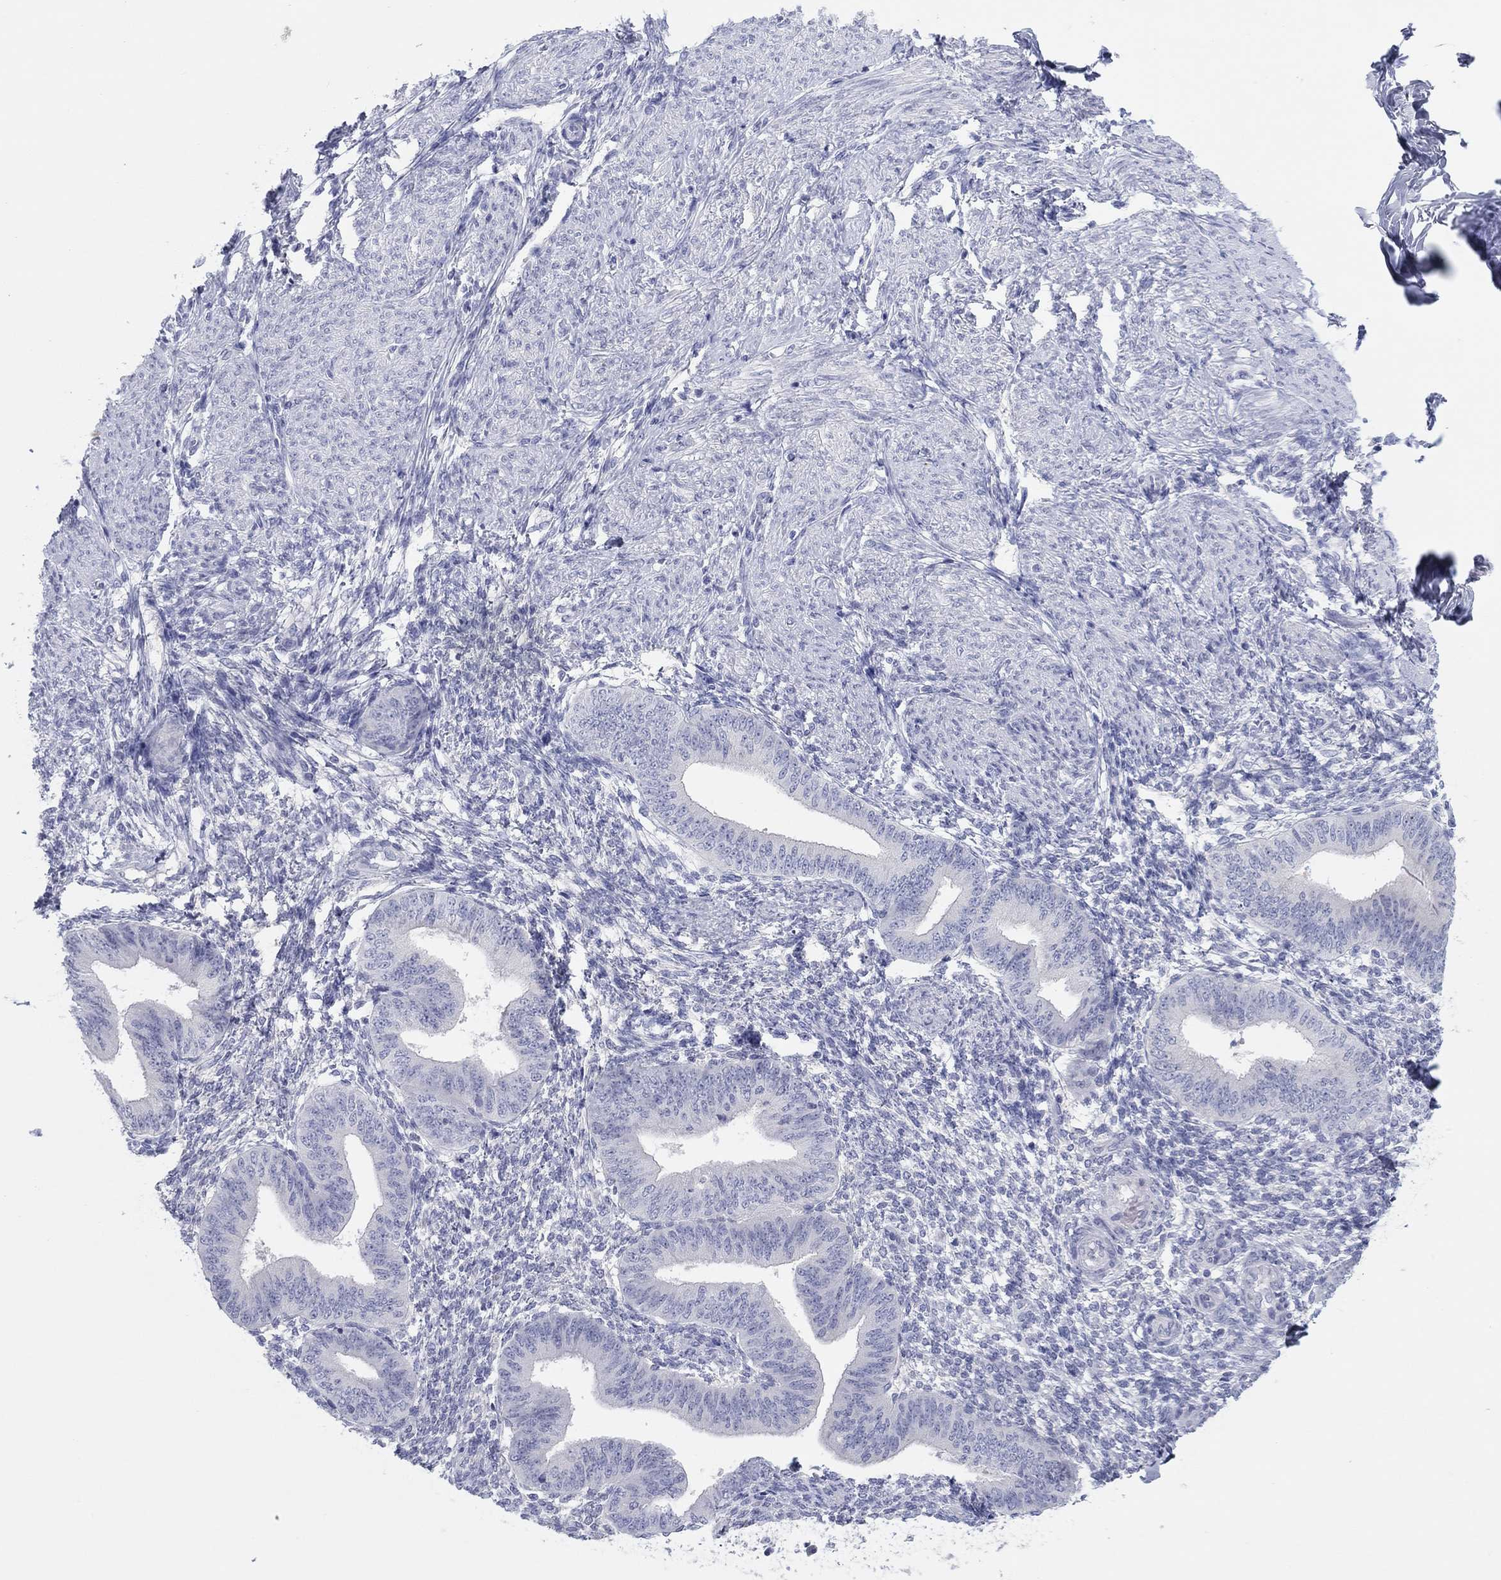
{"staining": {"intensity": "negative", "quantity": "none", "location": "none"}, "tissue": "endometrium", "cell_type": "Cells in endometrial stroma", "image_type": "normal", "snomed": [{"axis": "morphology", "description": "Normal tissue, NOS"}, {"axis": "topography", "description": "Endometrium"}], "caption": "Immunohistochemistry micrograph of benign endometrium: human endometrium stained with DAB (3,3'-diaminobenzidine) displays no significant protein expression in cells in endometrial stroma. (Stains: DAB IHC with hematoxylin counter stain, Microscopy: brightfield microscopy at high magnification).", "gene": "CPNE6", "patient": {"sex": "female", "age": 47}}